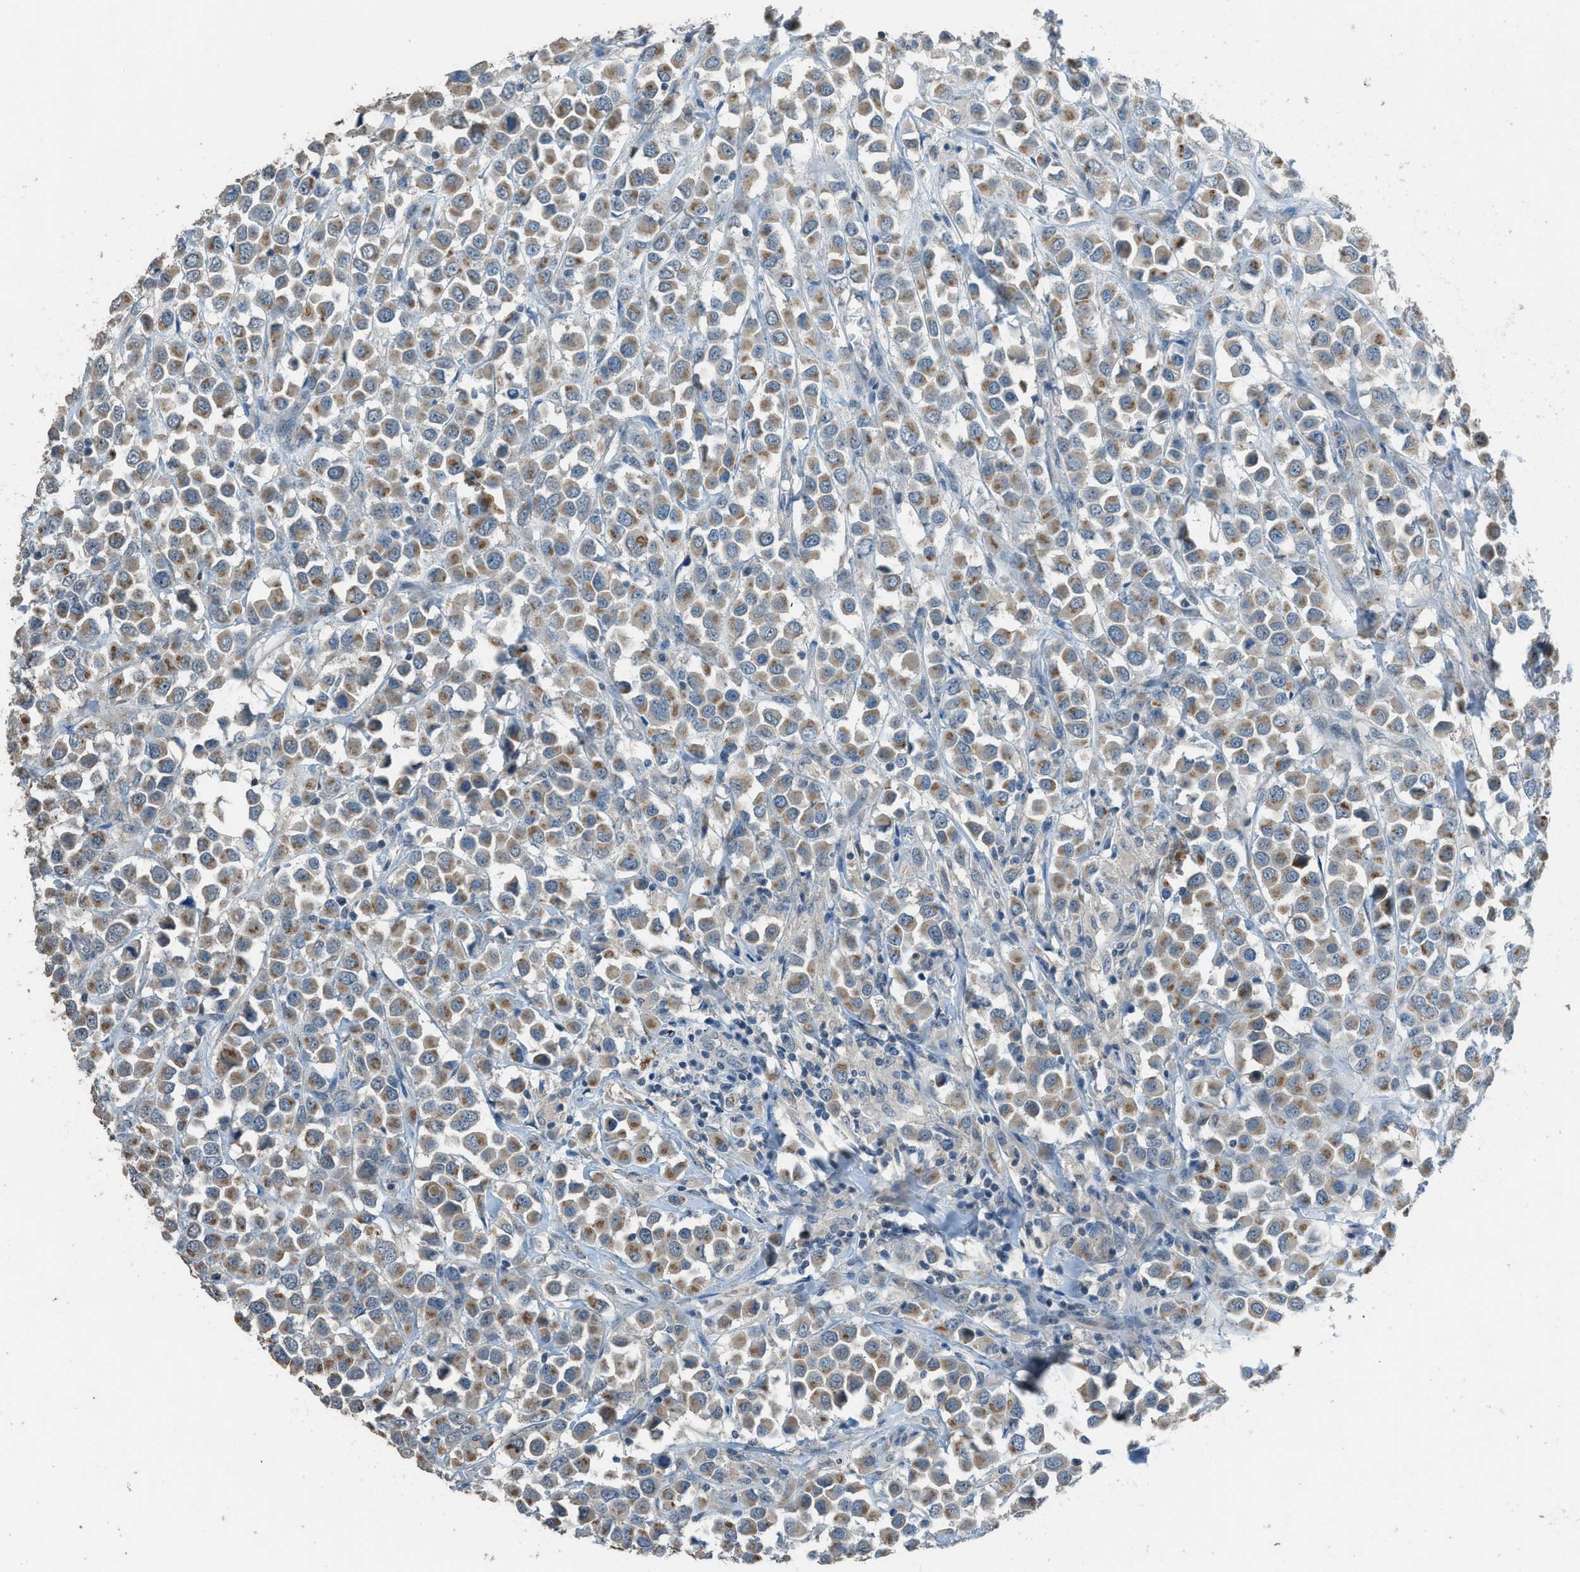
{"staining": {"intensity": "moderate", "quantity": ">75%", "location": "cytoplasmic/membranous"}, "tissue": "breast cancer", "cell_type": "Tumor cells", "image_type": "cancer", "snomed": [{"axis": "morphology", "description": "Duct carcinoma"}, {"axis": "topography", "description": "Breast"}], "caption": "Moderate cytoplasmic/membranous protein staining is seen in about >75% of tumor cells in breast infiltrating ductal carcinoma. (DAB (3,3'-diaminobenzidine) IHC, brown staining for protein, blue staining for nuclei).", "gene": "TIMD4", "patient": {"sex": "female", "age": 61}}